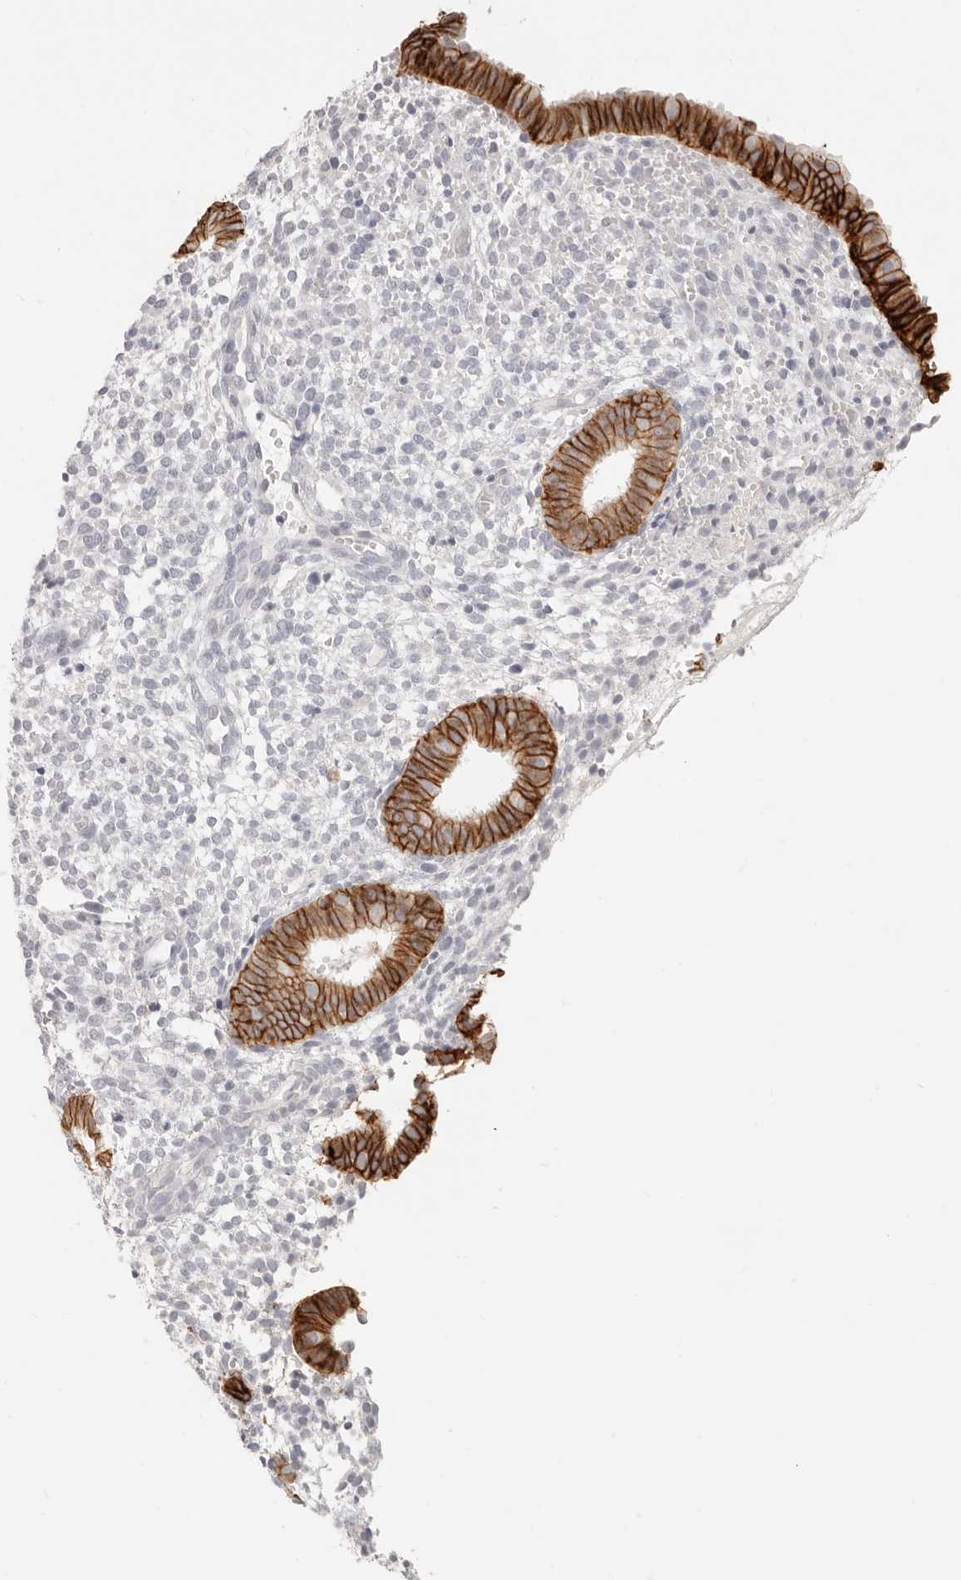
{"staining": {"intensity": "negative", "quantity": "none", "location": "none"}, "tissue": "endometrium", "cell_type": "Cells in endometrial stroma", "image_type": "normal", "snomed": [{"axis": "morphology", "description": "Normal tissue, NOS"}, {"axis": "topography", "description": "Endometrium"}], "caption": "Micrograph shows no protein positivity in cells in endometrial stroma of benign endometrium. The staining was performed using DAB (3,3'-diaminobenzidine) to visualize the protein expression in brown, while the nuclei were stained in blue with hematoxylin (Magnification: 20x).", "gene": "EPCAM", "patient": {"sex": "female", "age": 46}}